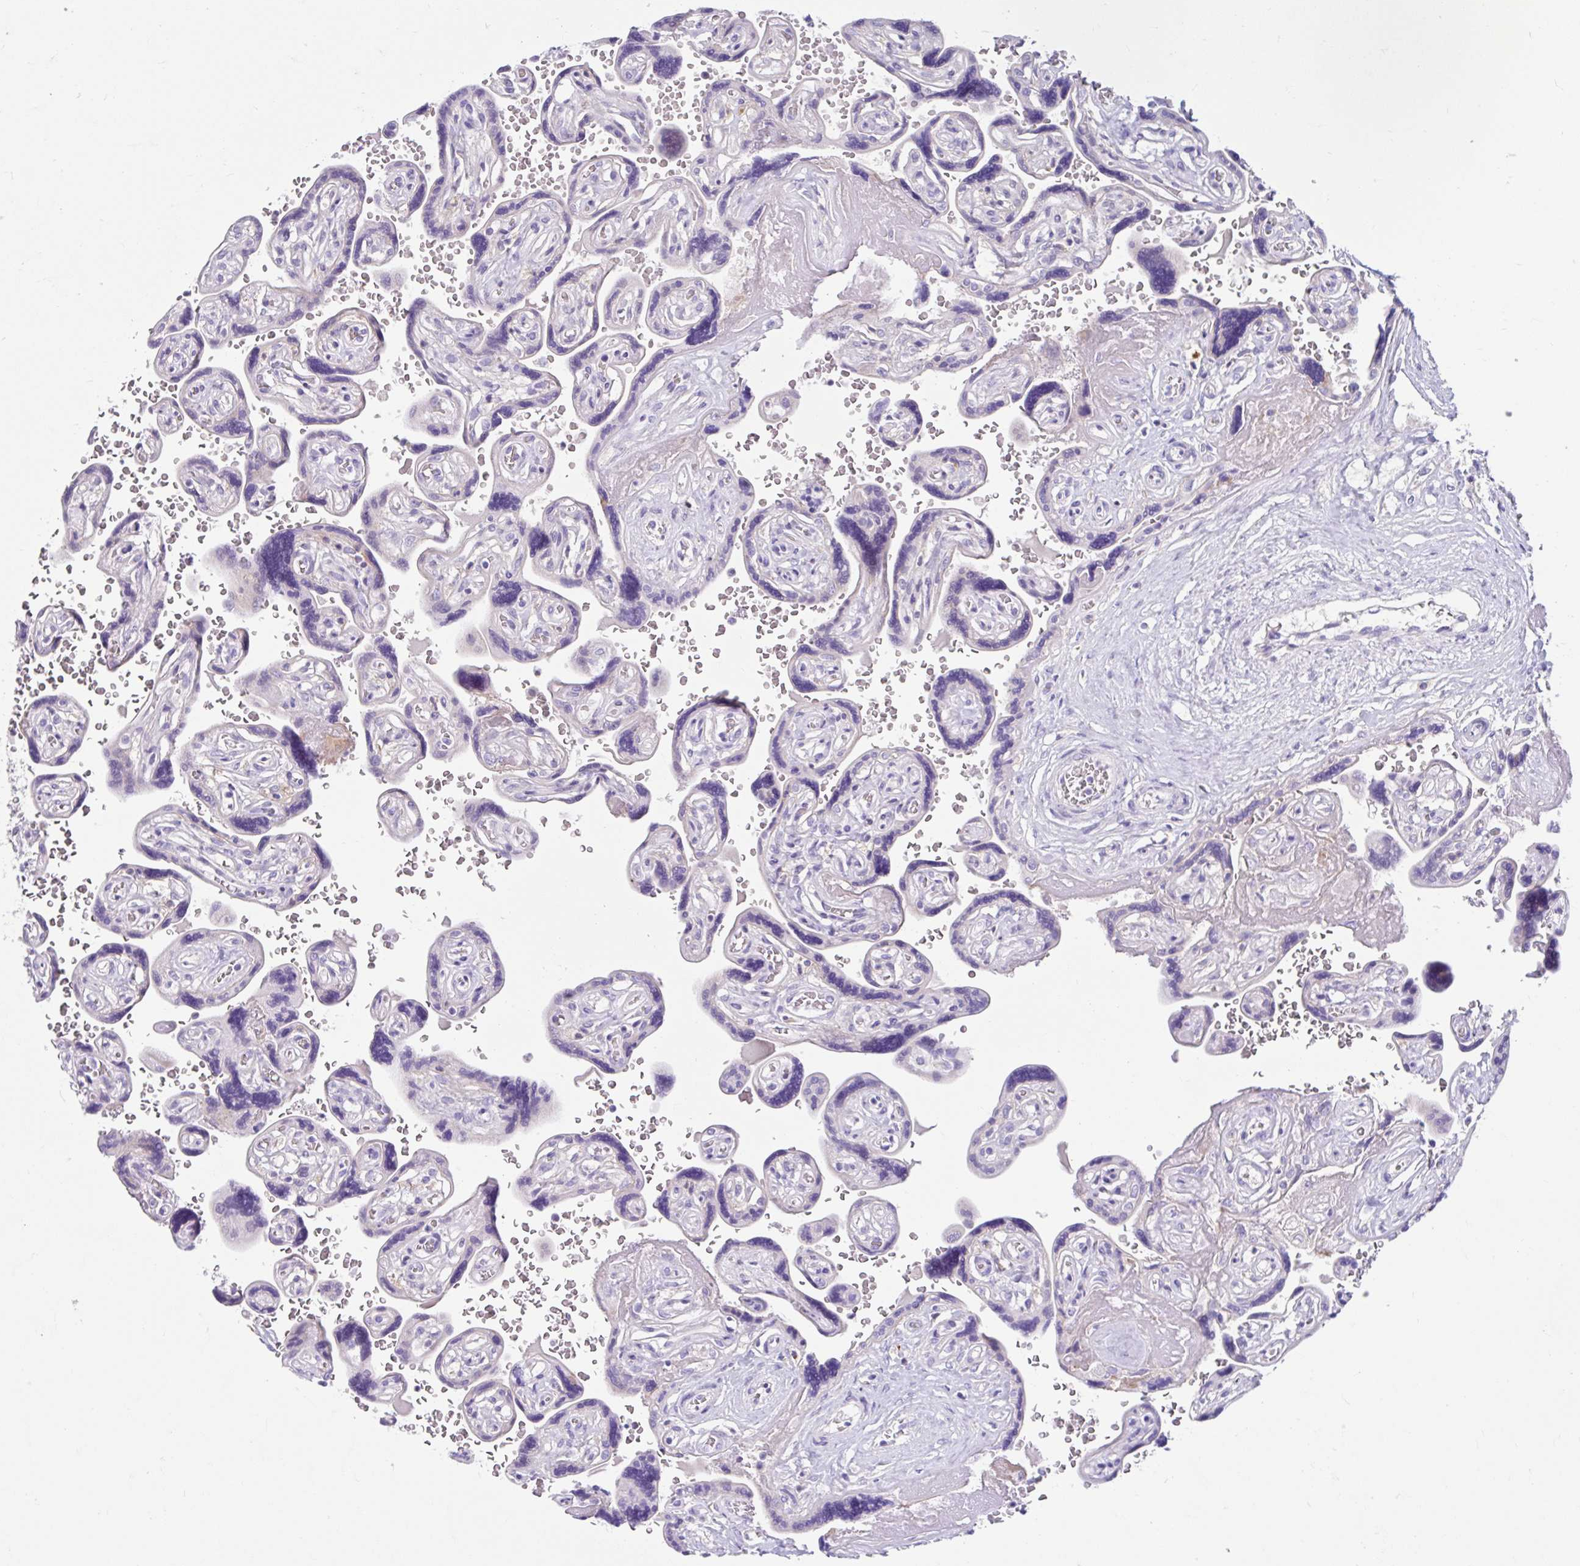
{"staining": {"intensity": "negative", "quantity": "none", "location": "none"}, "tissue": "placenta", "cell_type": "Trophoblastic cells", "image_type": "normal", "snomed": [{"axis": "morphology", "description": "Normal tissue, NOS"}, {"axis": "topography", "description": "Placenta"}], "caption": "High magnification brightfield microscopy of normal placenta stained with DAB (3,3'-diaminobenzidine) (brown) and counterstained with hematoxylin (blue): trophoblastic cells show no significant staining. The staining was performed using DAB to visualize the protein expression in brown, while the nuclei were stained in blue with hematoxylin (Magnification: 20x).", "gene": "ZNF33A", "patient": {"sex": "female", "age": 32}}